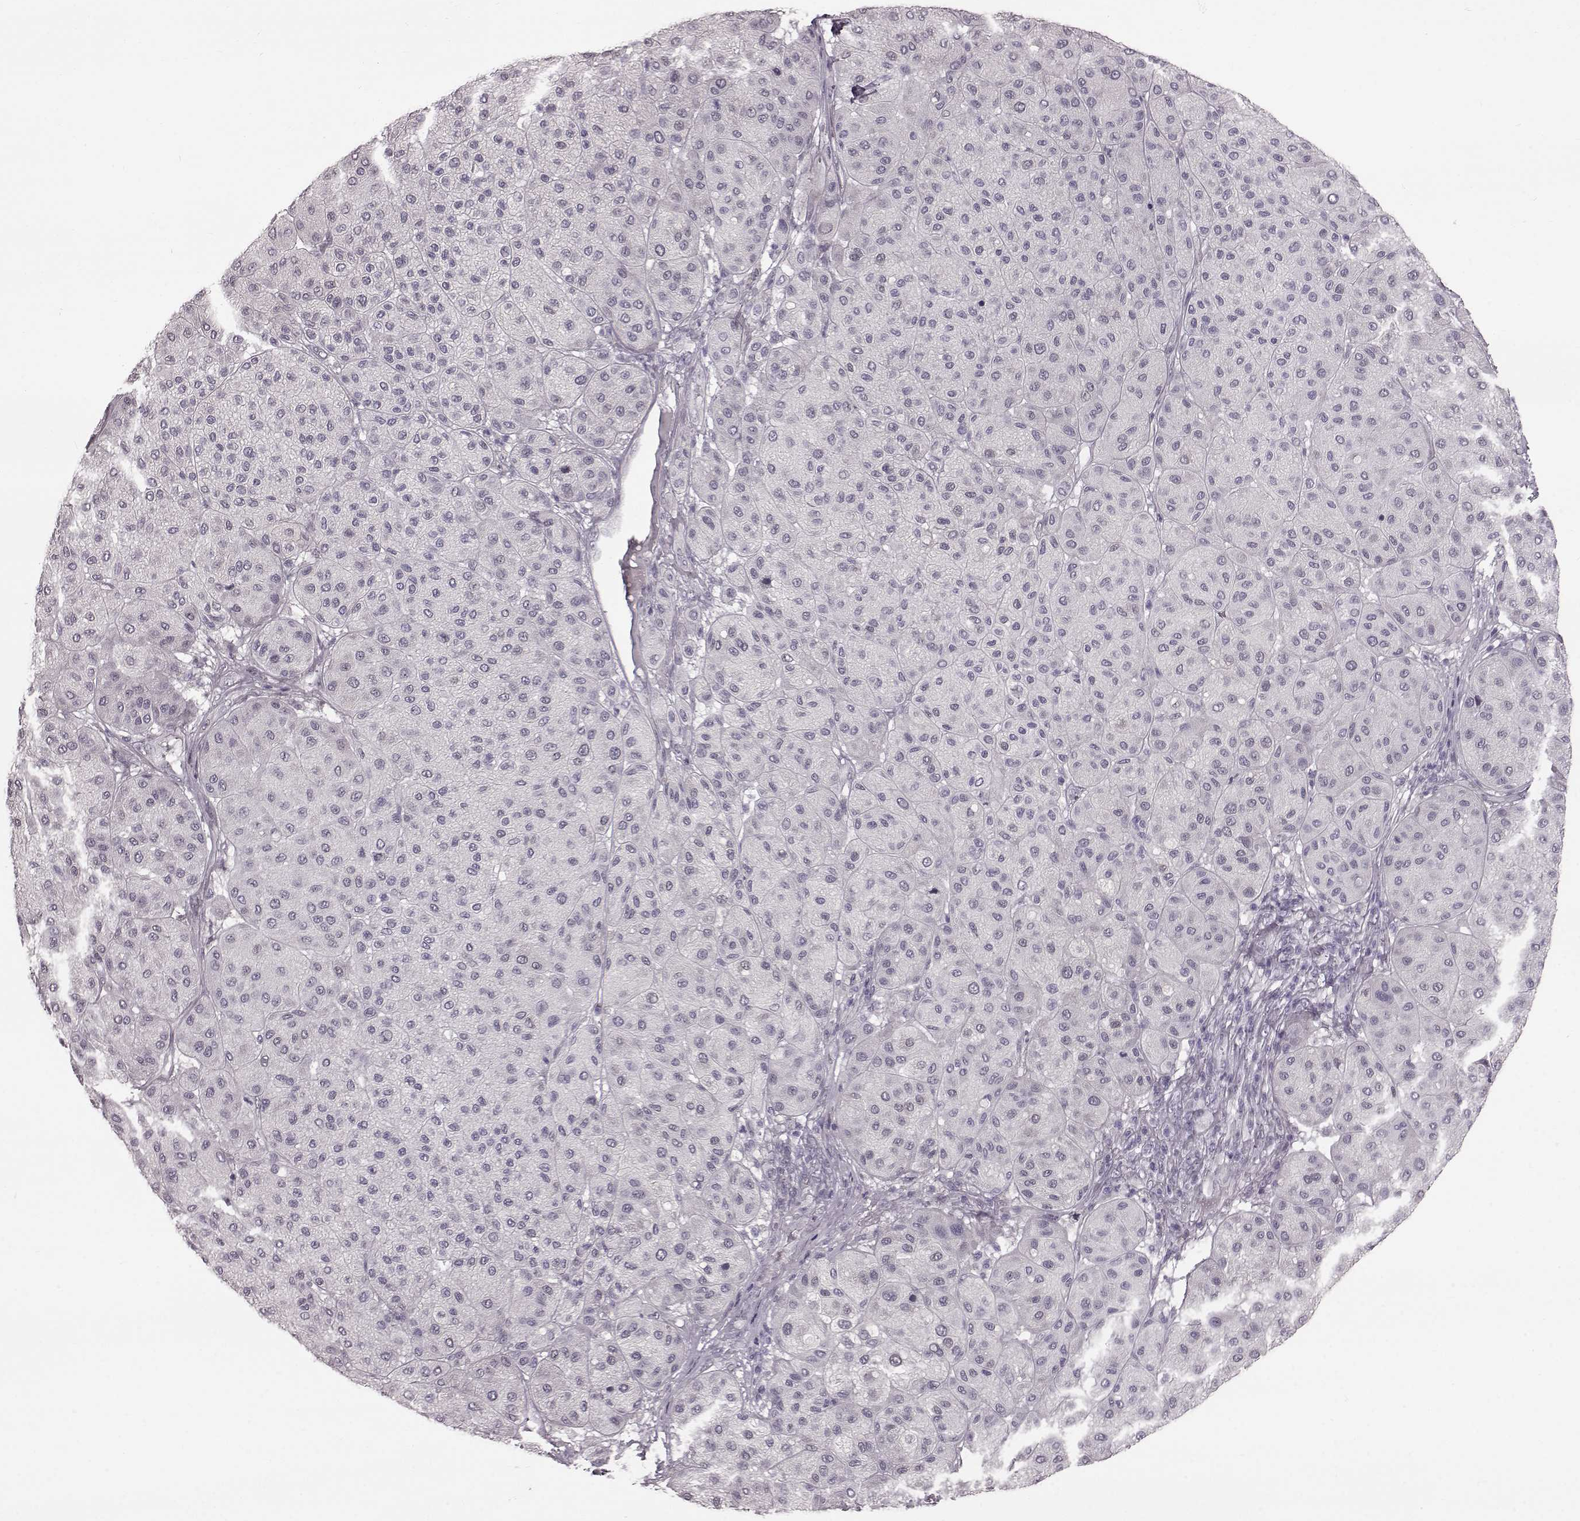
{"staining": {"intensity": "negative", "quantity": "none", "location": "none"}, "tissue": "melanoma", "cell_type": "Tumor cells", "image_type": "cancer", "snomed": [{"axis": "morphology", "description": "Malignant melanoma, Metastatic site"}, {"axis": "topography", "description": "Smooth muscle"}], "caption": "Immunohistochemical staining of melanoma demonstrates no significant positivity in tumor cells. Nuclei are stained in blue.", "gene": "TCHHL1", "patient": {"sex": "male", "age": 41}}